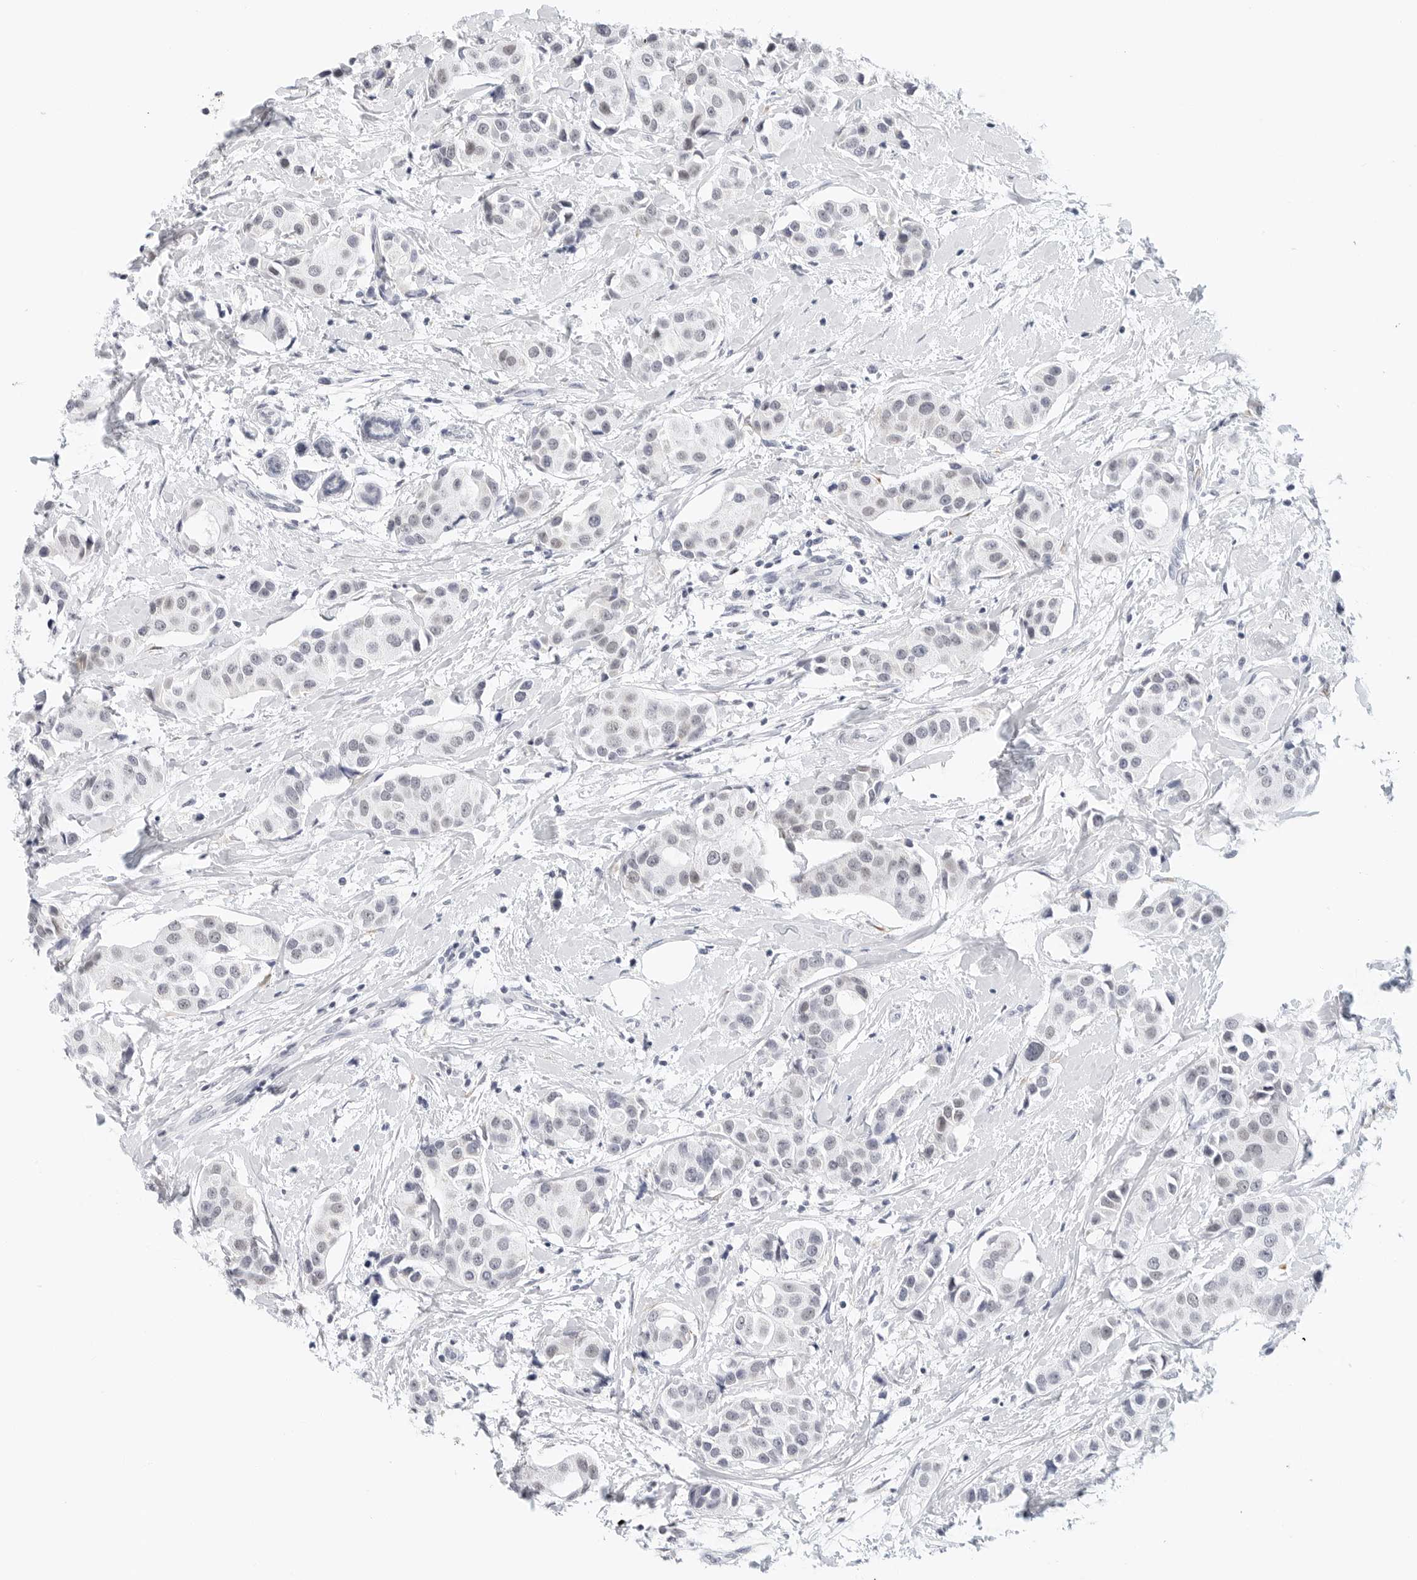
{"staining": {"intensity": "negative", "quantity": "none", "location": "none"}, "tissue": "breast cancer", "cell_type": "Tumor cells", "image_type": "cancer", "snomed": [{"axis": "morphology", "description": "Normal tissue, NOS"}, {"axis": "morphology", "description": "Duct carcinoma"}, {"axis": "topography", "description": "Breast"}], "caption": "The micrograph demonstrates no staining of tumor cells in breast cancer. (Brightfield microscopy of DAB (3,3'-diaminobenzidine) immunohistochemistry at high magnification).", "gene": "TSEN2", "patient": {"sex": "female", "age": 39}}